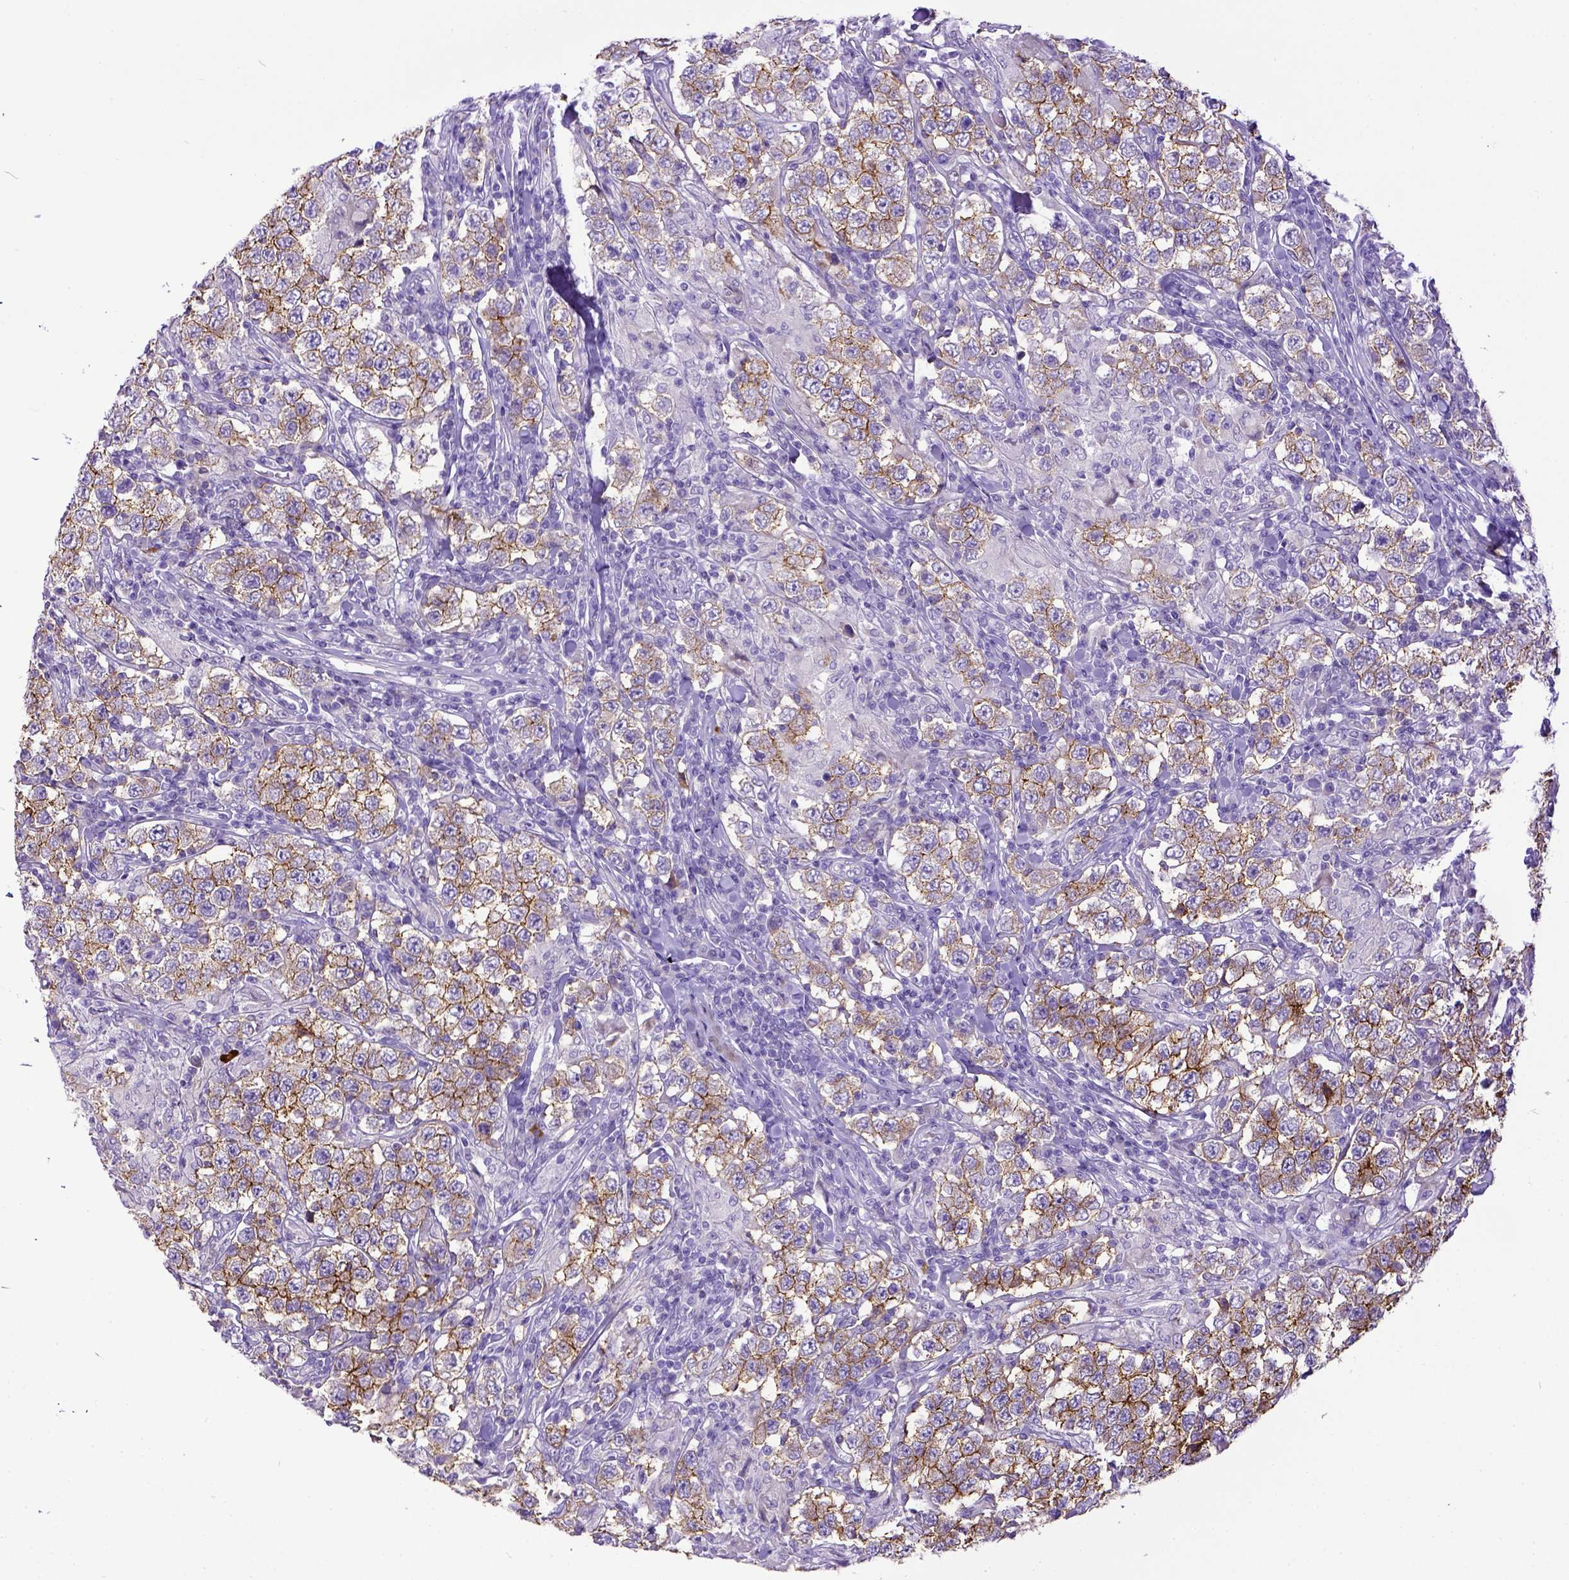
{"staining": {"intensity": "moderate", "quantity": ">75%", "location": "cytoplasmic/membranous"}, "tissue": "testis cancer", "cell_type": "Tumor cells", "image_type": "cancer", "snomed": [{"axis": "morphology", "description": "Seminoma, NOS"}, {"axis": "morphology", "description": "Carcinoma, Embryonal, NOS"}, {"axis": "topography", "description": "Testis"}], "caption": "Tumor cells demonstrate medium levels of moderate cytoplasmic/membranous expression in about >75% of cells in human testis cancer. The protein is stained brown, and the nuclei are stained in blue (DAB (3,3'-diaminobenzidine) IHC with brightfield microscopy, high magnification).", "gene": "KIT", "patient": {"sex": "male", "age": 41}}